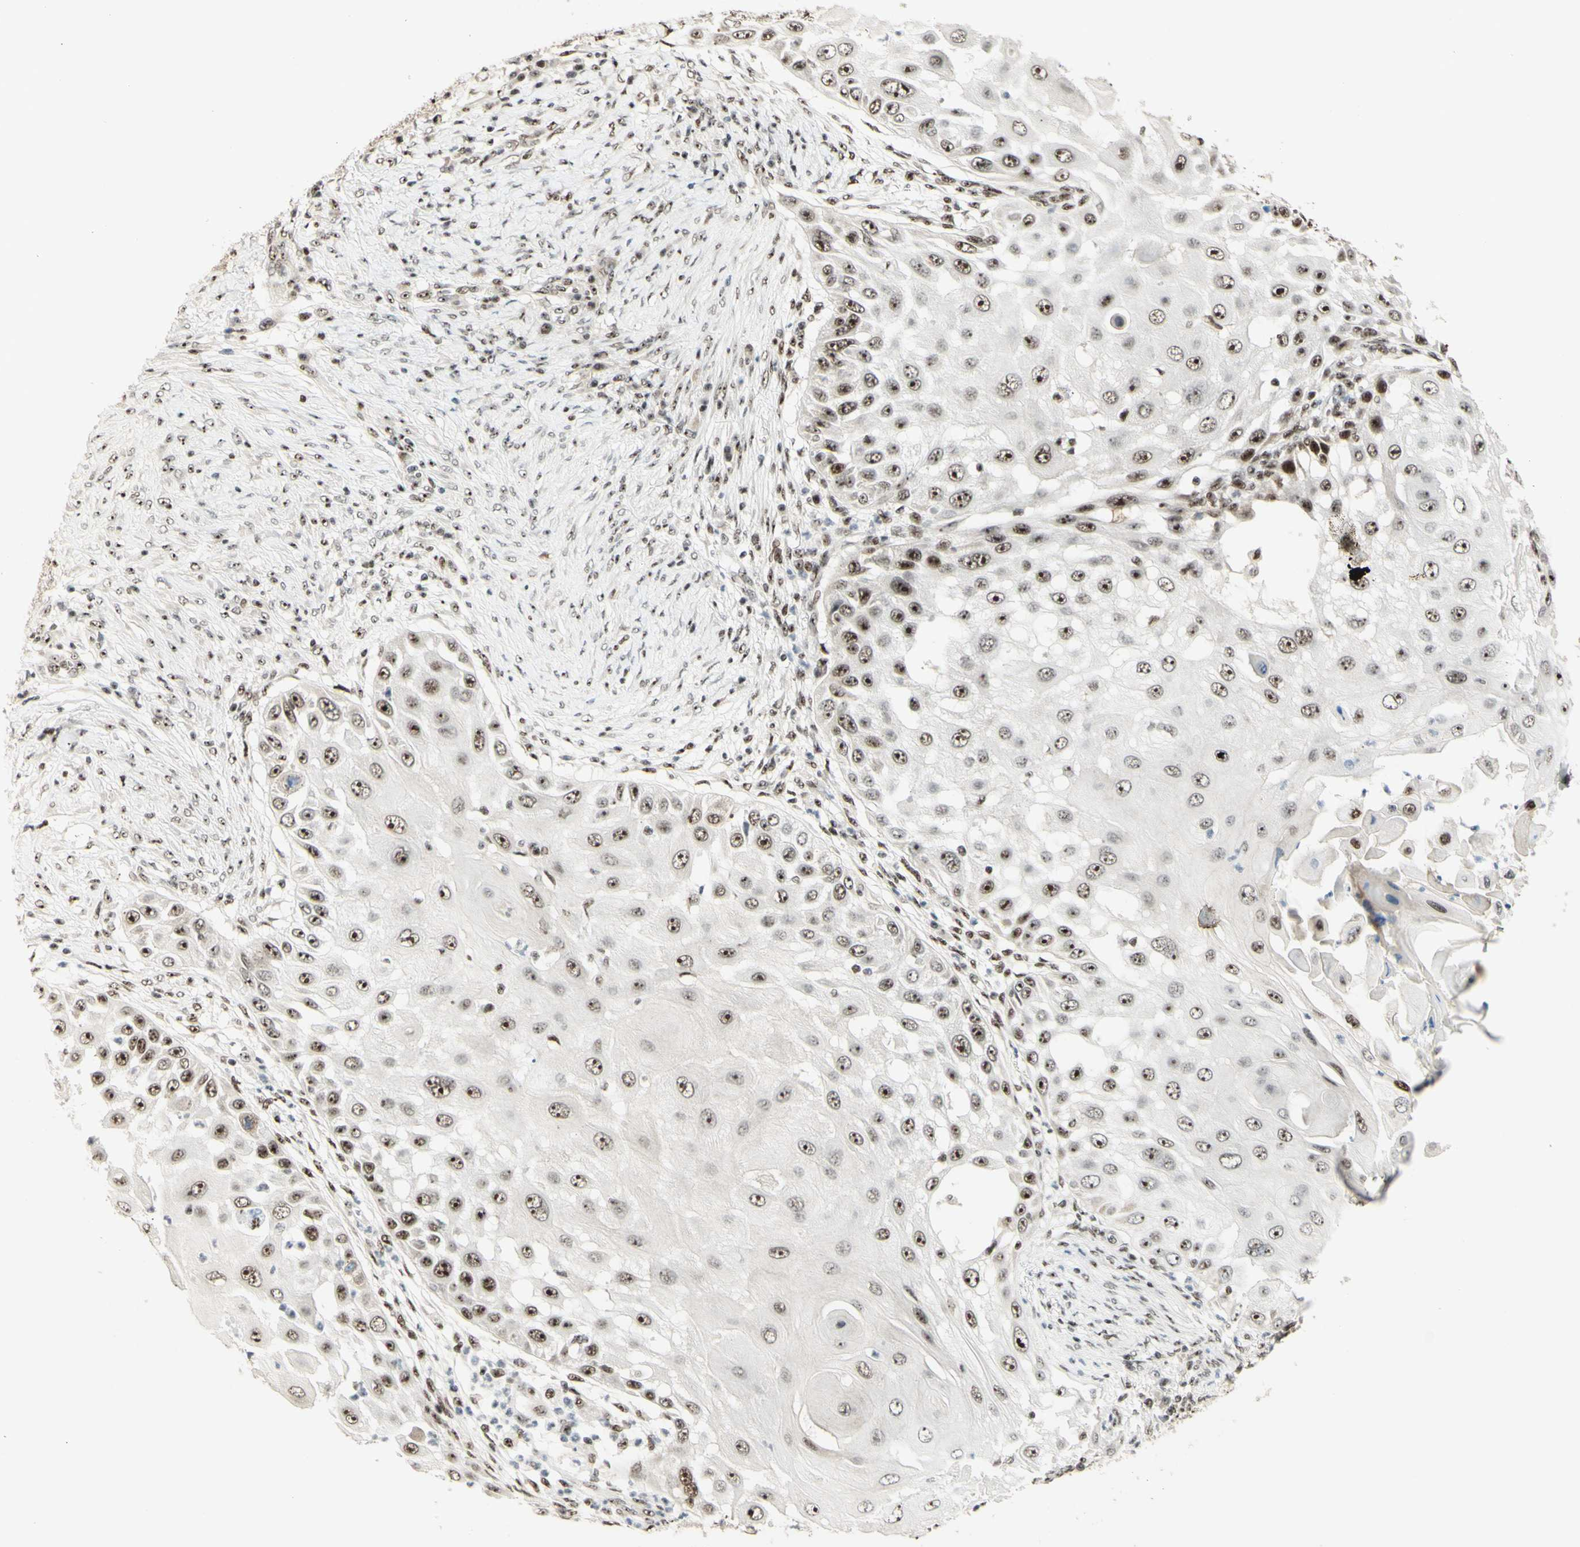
{"staining": {"intensity": "strong", "quantity": ">75%", "location": "nuclear"}, "tissue": "skin cancer", "cell_type": "Tumor cells", "image_type": "cancer", "snomed": [{"axis": "morphology", "description": "Squamous cell carcinoma, NOS"}, {"axis": "topography", "description": "Skin"}], "caption": "Protein staining of skin cancer tissue displays strong nuclear positivity in about >75% of tumor cells. (Brightfield microscopy of DAB IHC at high magnification).", "gene": "DHX9", "patient": {"sex": "female", "age": 44}}